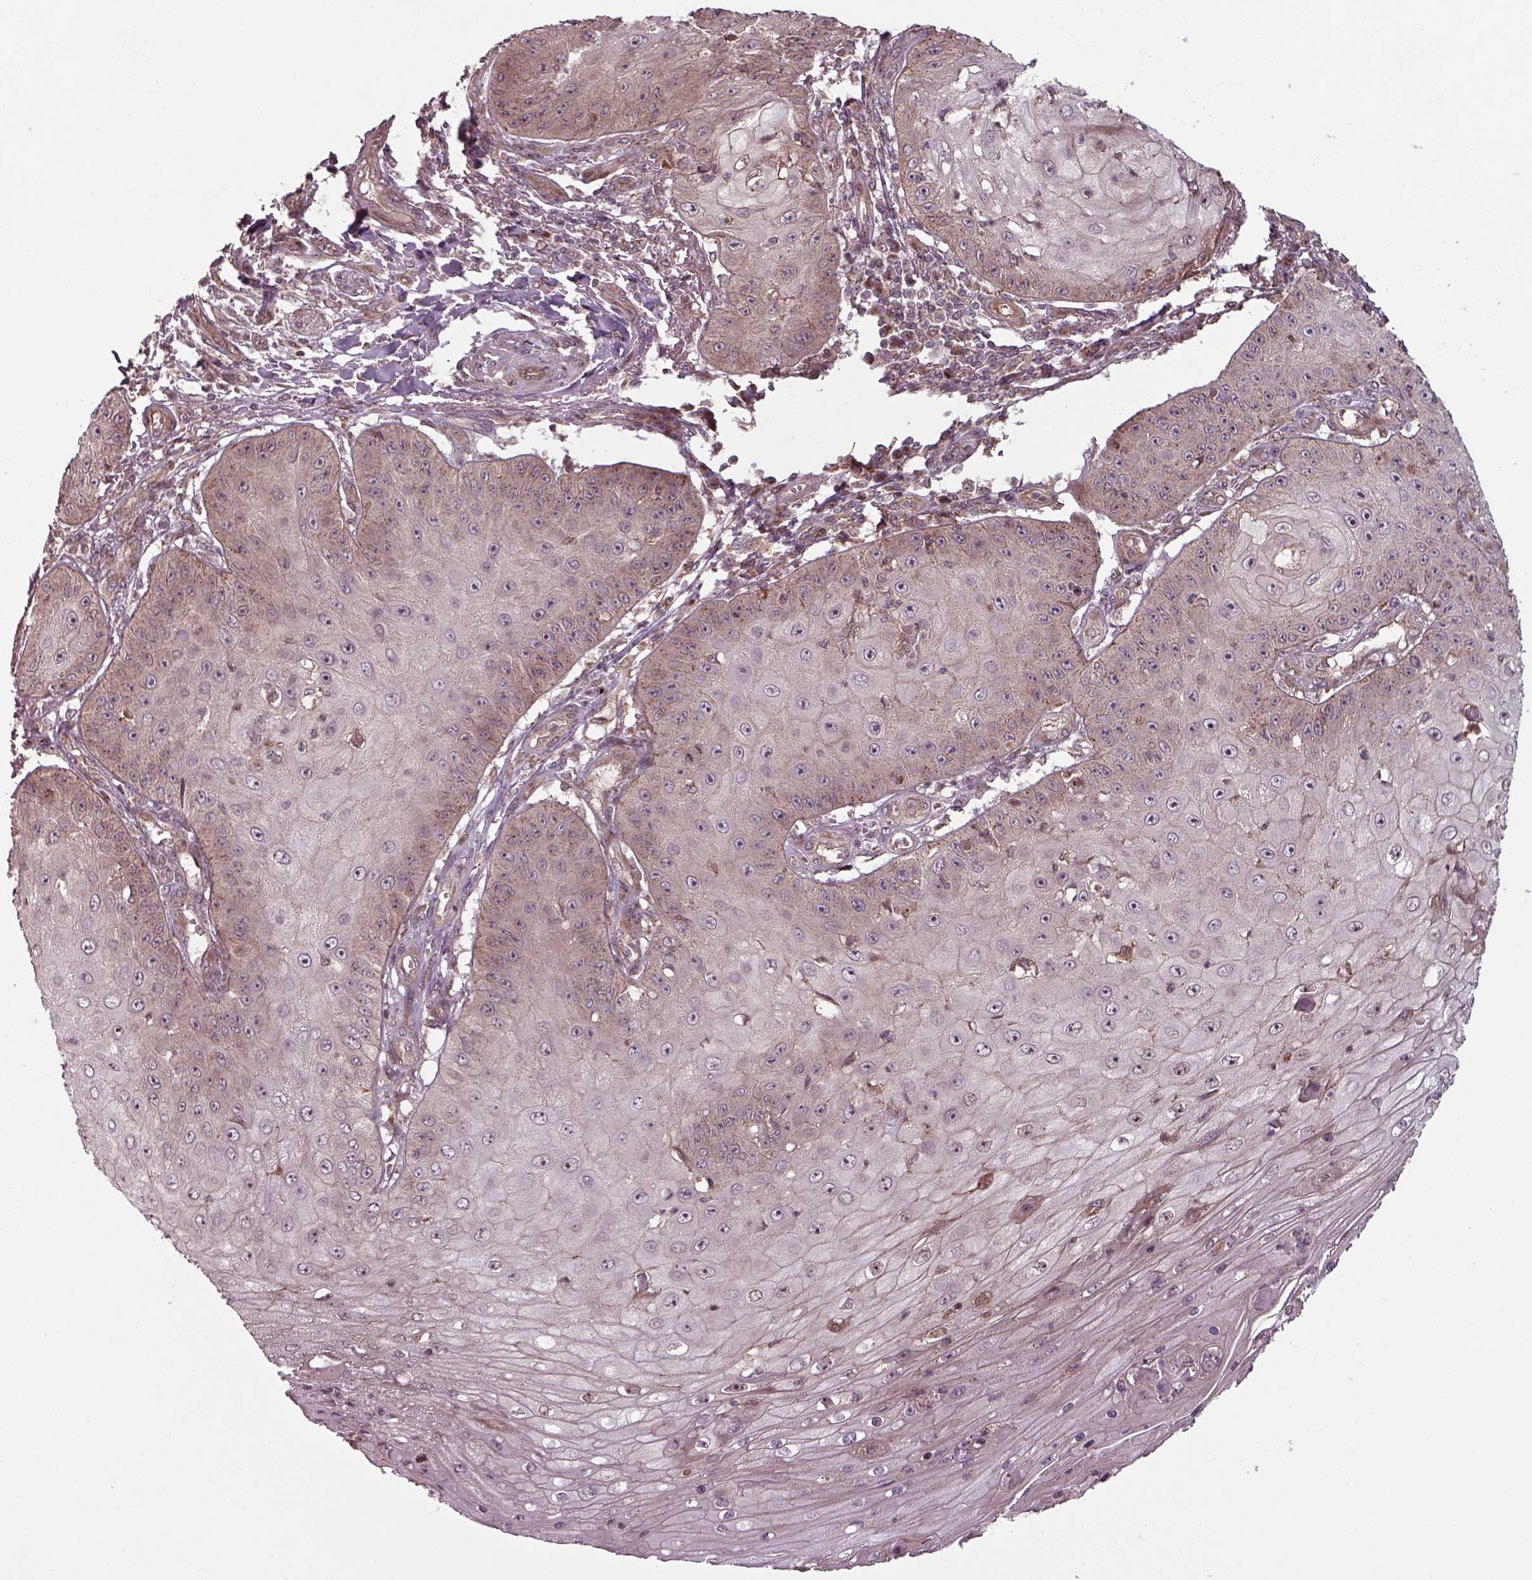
{"staining": {"intensity": "weak", "quantity": "25%-75%", "location": "cytoplasmic/membranous"}, "tissue": "skin cancer", "cell_type": "Tumor cells", "image_type": "cancer", "snomed": [{"axis": "morphology", "description": "Squamous cell carcinoma, NOS"}, {"axis": "topography", "description": "Skin"}], "caption": "Approximately 25%-75% of tumor cells in human skin cancer (squamous cell carcinoma) display weak cytoplasmic/membranous protein positivity as visualized by brown immunohistochemical staining.", "gene": "CHMP3", "patient": {"sex": "male", "age": 70}}